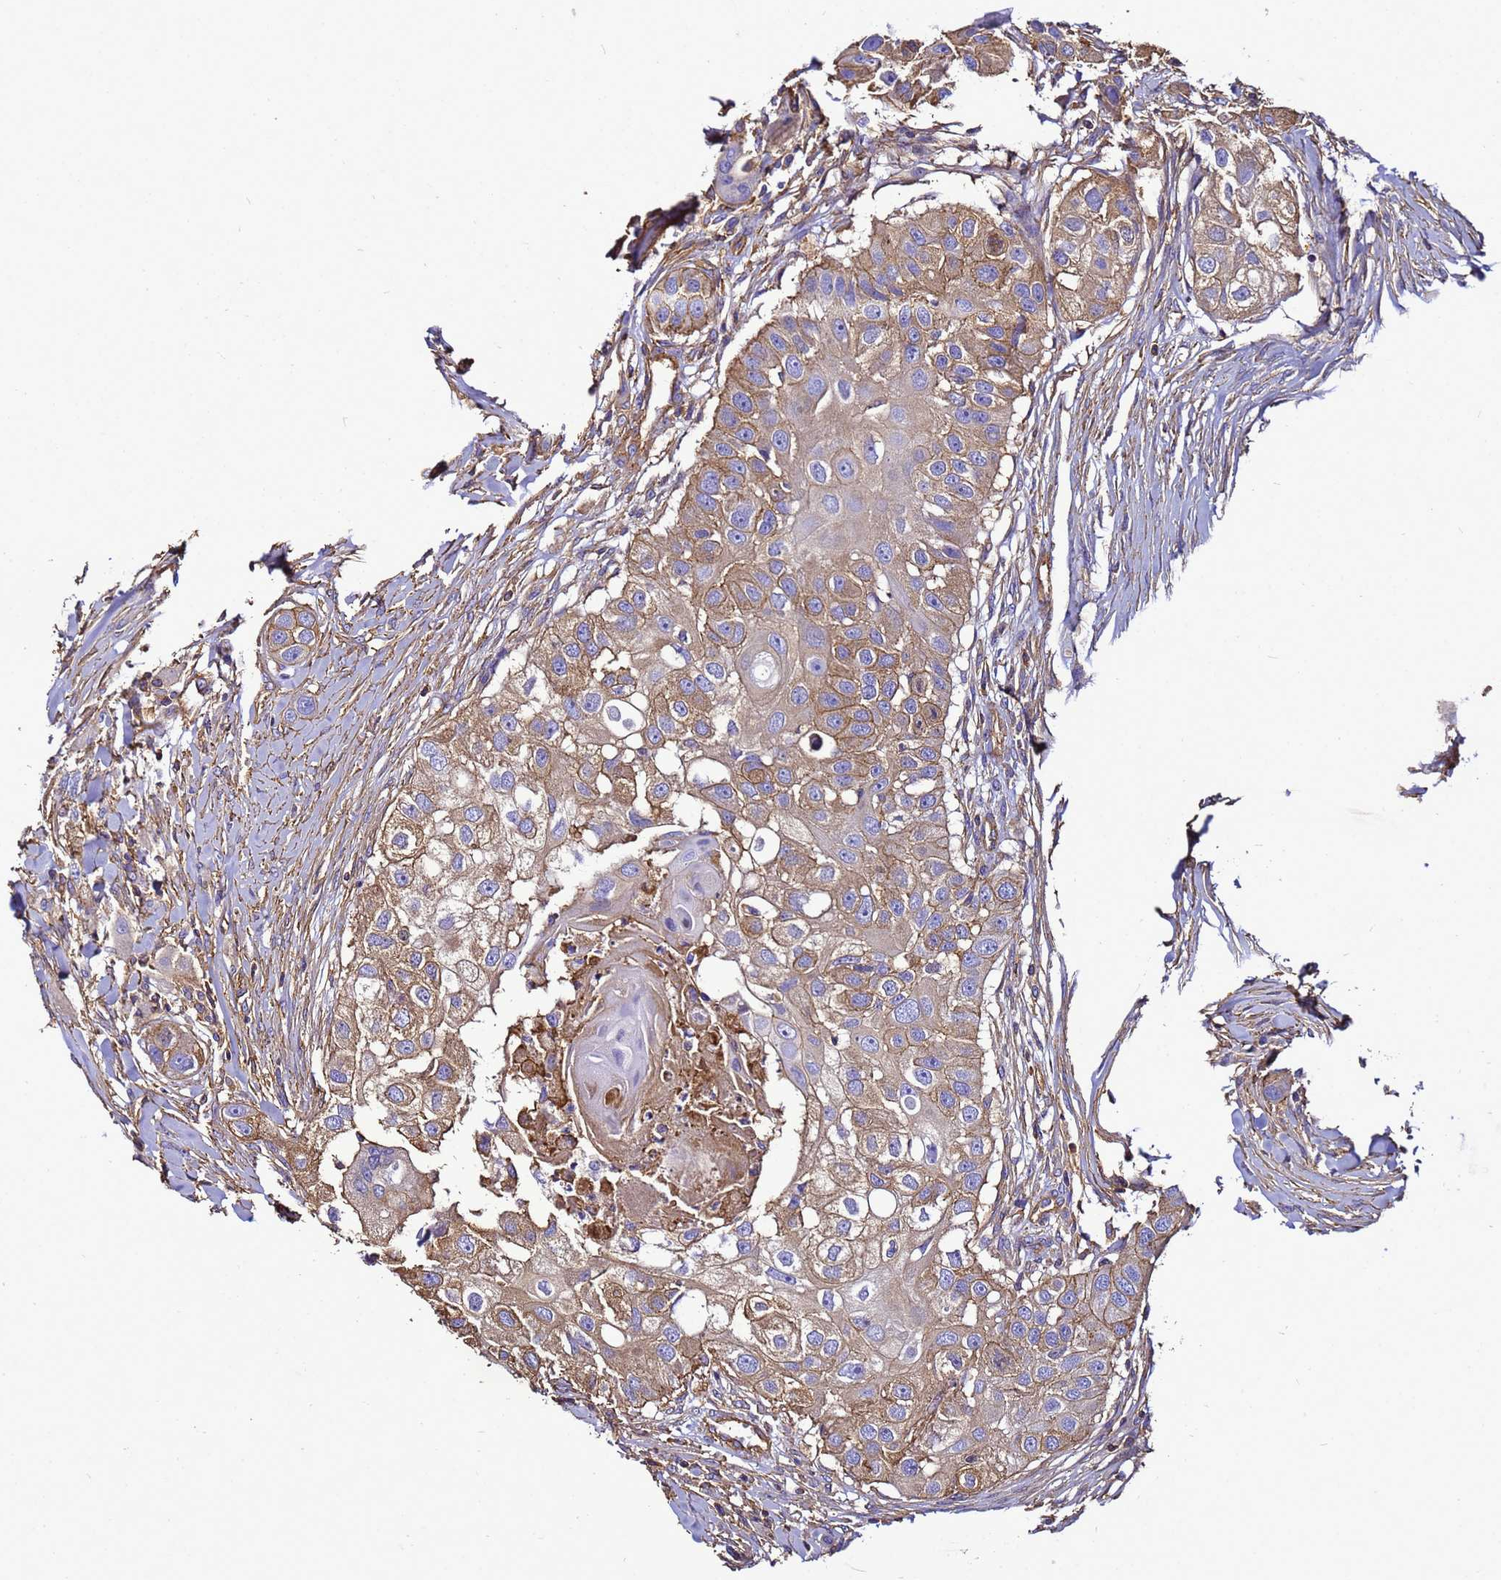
{"staining": {"intensity": "moderate", "quantity": ">75%", "location": "cytoplasmic/membranous"}, "tissue": "head and neck cancer", "cell_type": "Tumor cells", "image_type": "cancer", "snomed": [{"axis": "morphology", "description": "Normal tissue, NOS"}, {"axis": "morphology", "description": "Squamous cell carcinoma, NOS"}, {"axis": "topography", "description": "Skeletal muscle"}, {"axis": "topography", "description": "Head-Neck"}], "caption": "Protein analysis of head and neck squamous cell carcinoma tissue demonstrates moderate cytoplasmic/membranous expression in approximately >75% of tumor cells.", "gene": "MYL12A", "patient": {"sex": "male", "age": 51}}